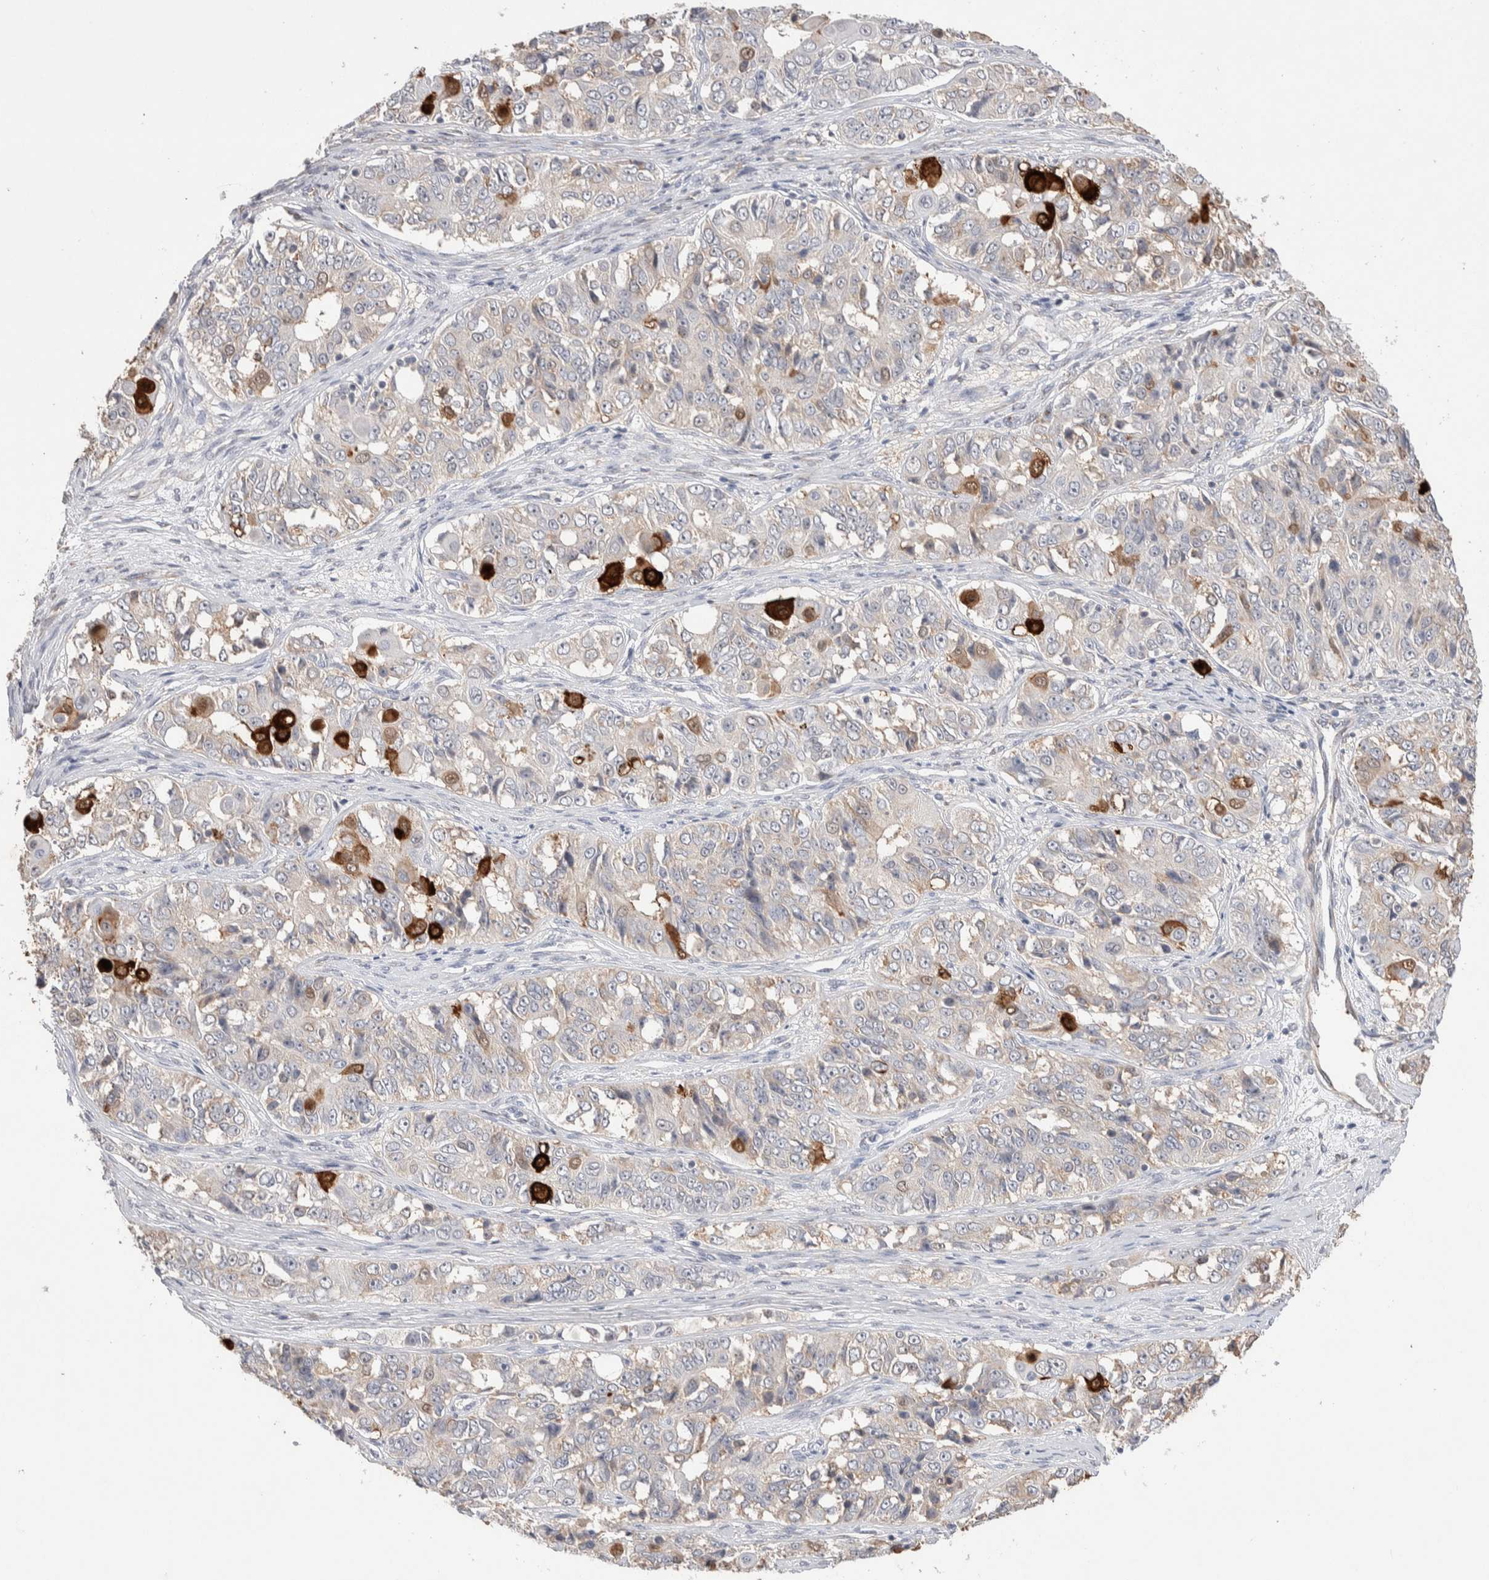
{"staining": {"intensity": "weak", "quantity": "<25%", "location": "cytoplasmic/membranous"}, "tissue": "ovarian cancer", "cell_type": "Tumor cells", "image_type": "cancer", "snomed": [{"axis": "morphology", "description": "Carcinoma, endometroid"}, {"axis": "topography", "description": "Ovary"}], "caption": "The micrograph exhibits no significant staining in tumor cells of ovarian cancer. (Stains: DAB (3,3'-diaminobenzidine) immunohistochemistry with hematoxylin counter stain, Microscopy: brightfield microscopy at high magnification).", "gene": "FFAR2", "patient": {"sex": "female", "age": 51}}